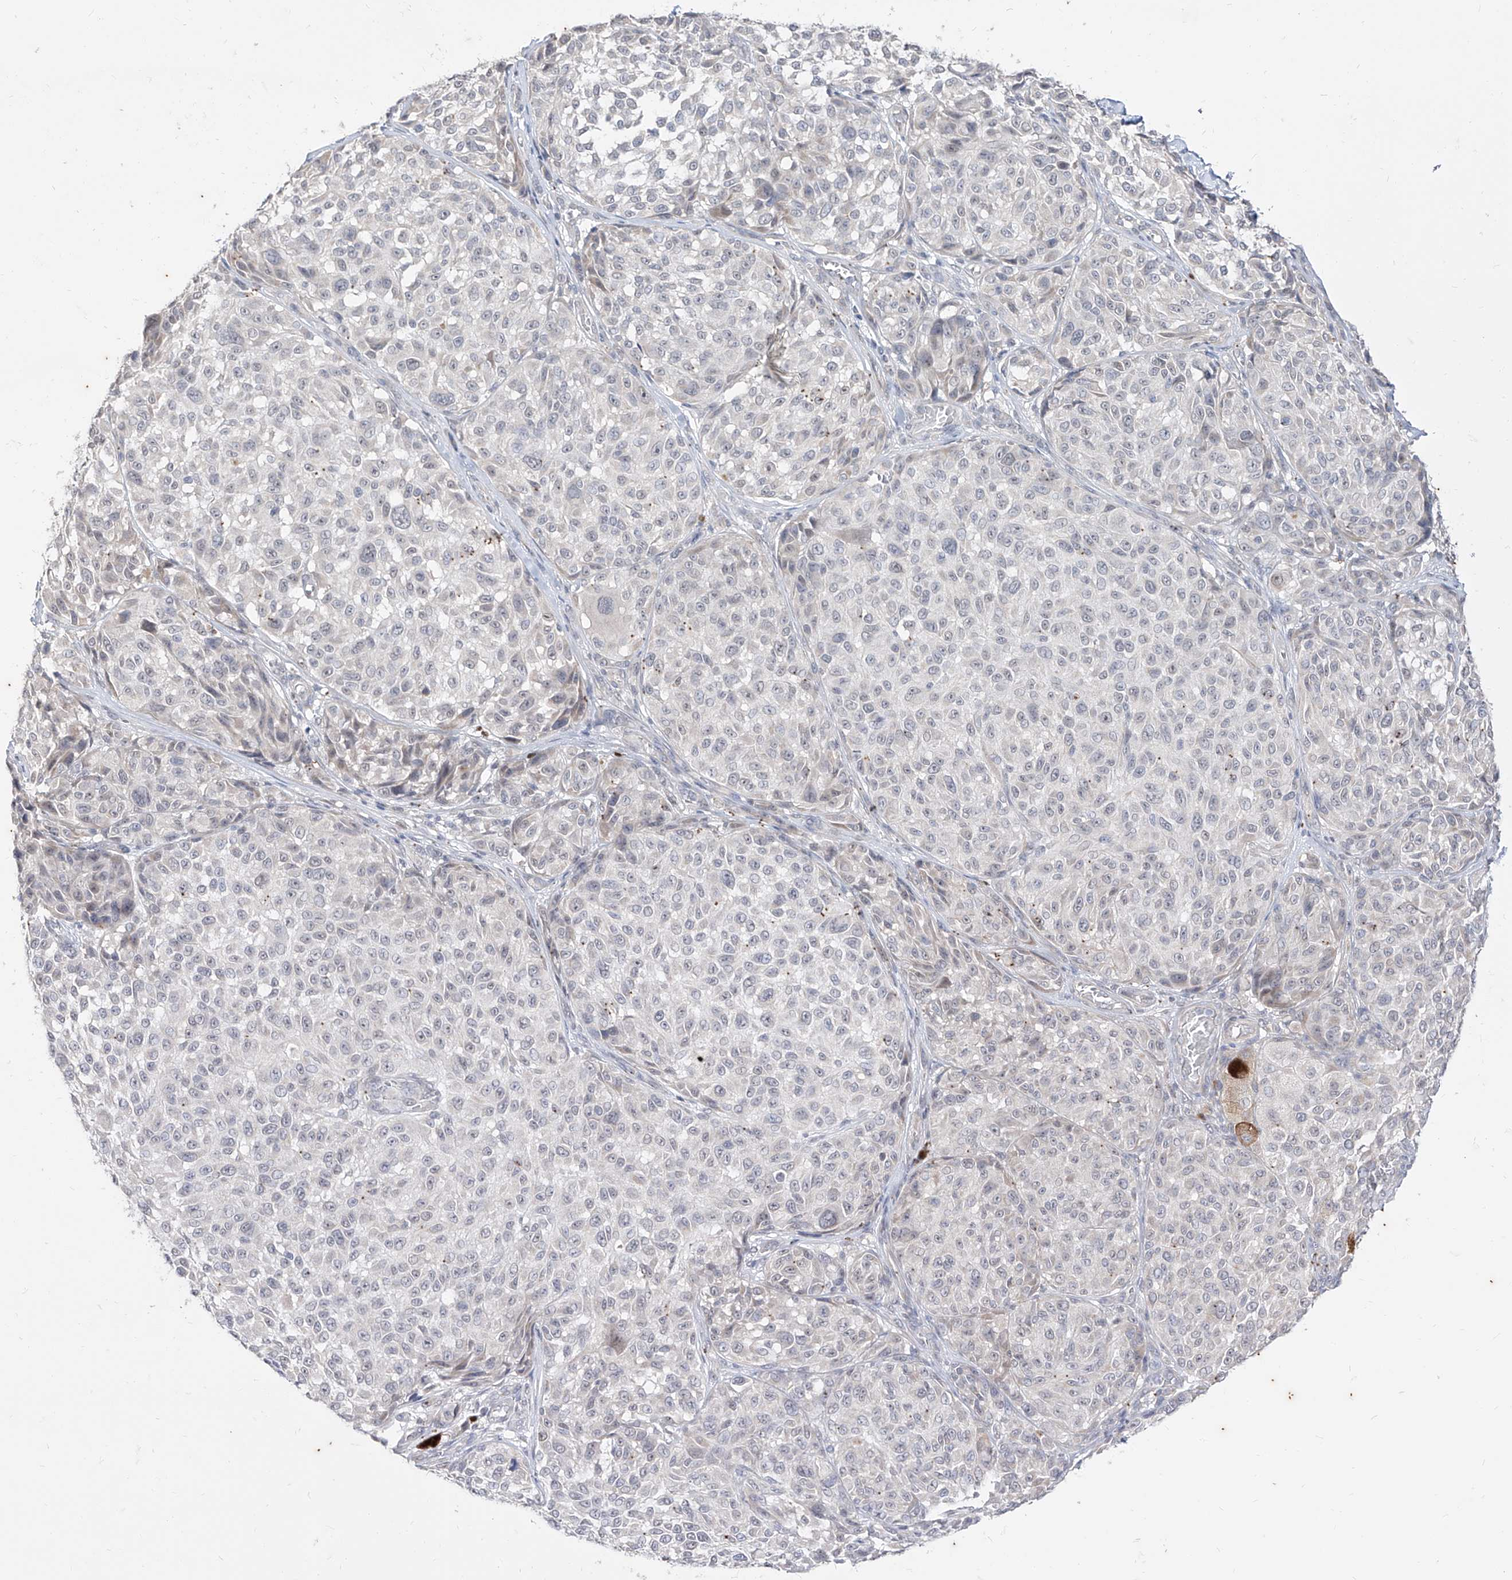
{"staining": {"intensity": "negative", "quantity": "none", "location": "none"}, "tissue": "melanoma", "cell_type": "Tumor cells", "image_type": "cancer", "snomed": [{"axis": "morphology", "description": "Malignant melanoma, NOS"}, {"axis": "topography", "description": "Skin"}], "caption": "There is no significant expression in tumor cells of malignant melanoma.", "gene": "PHF20L1", "patient": {"sex": "male", "age": 83}}